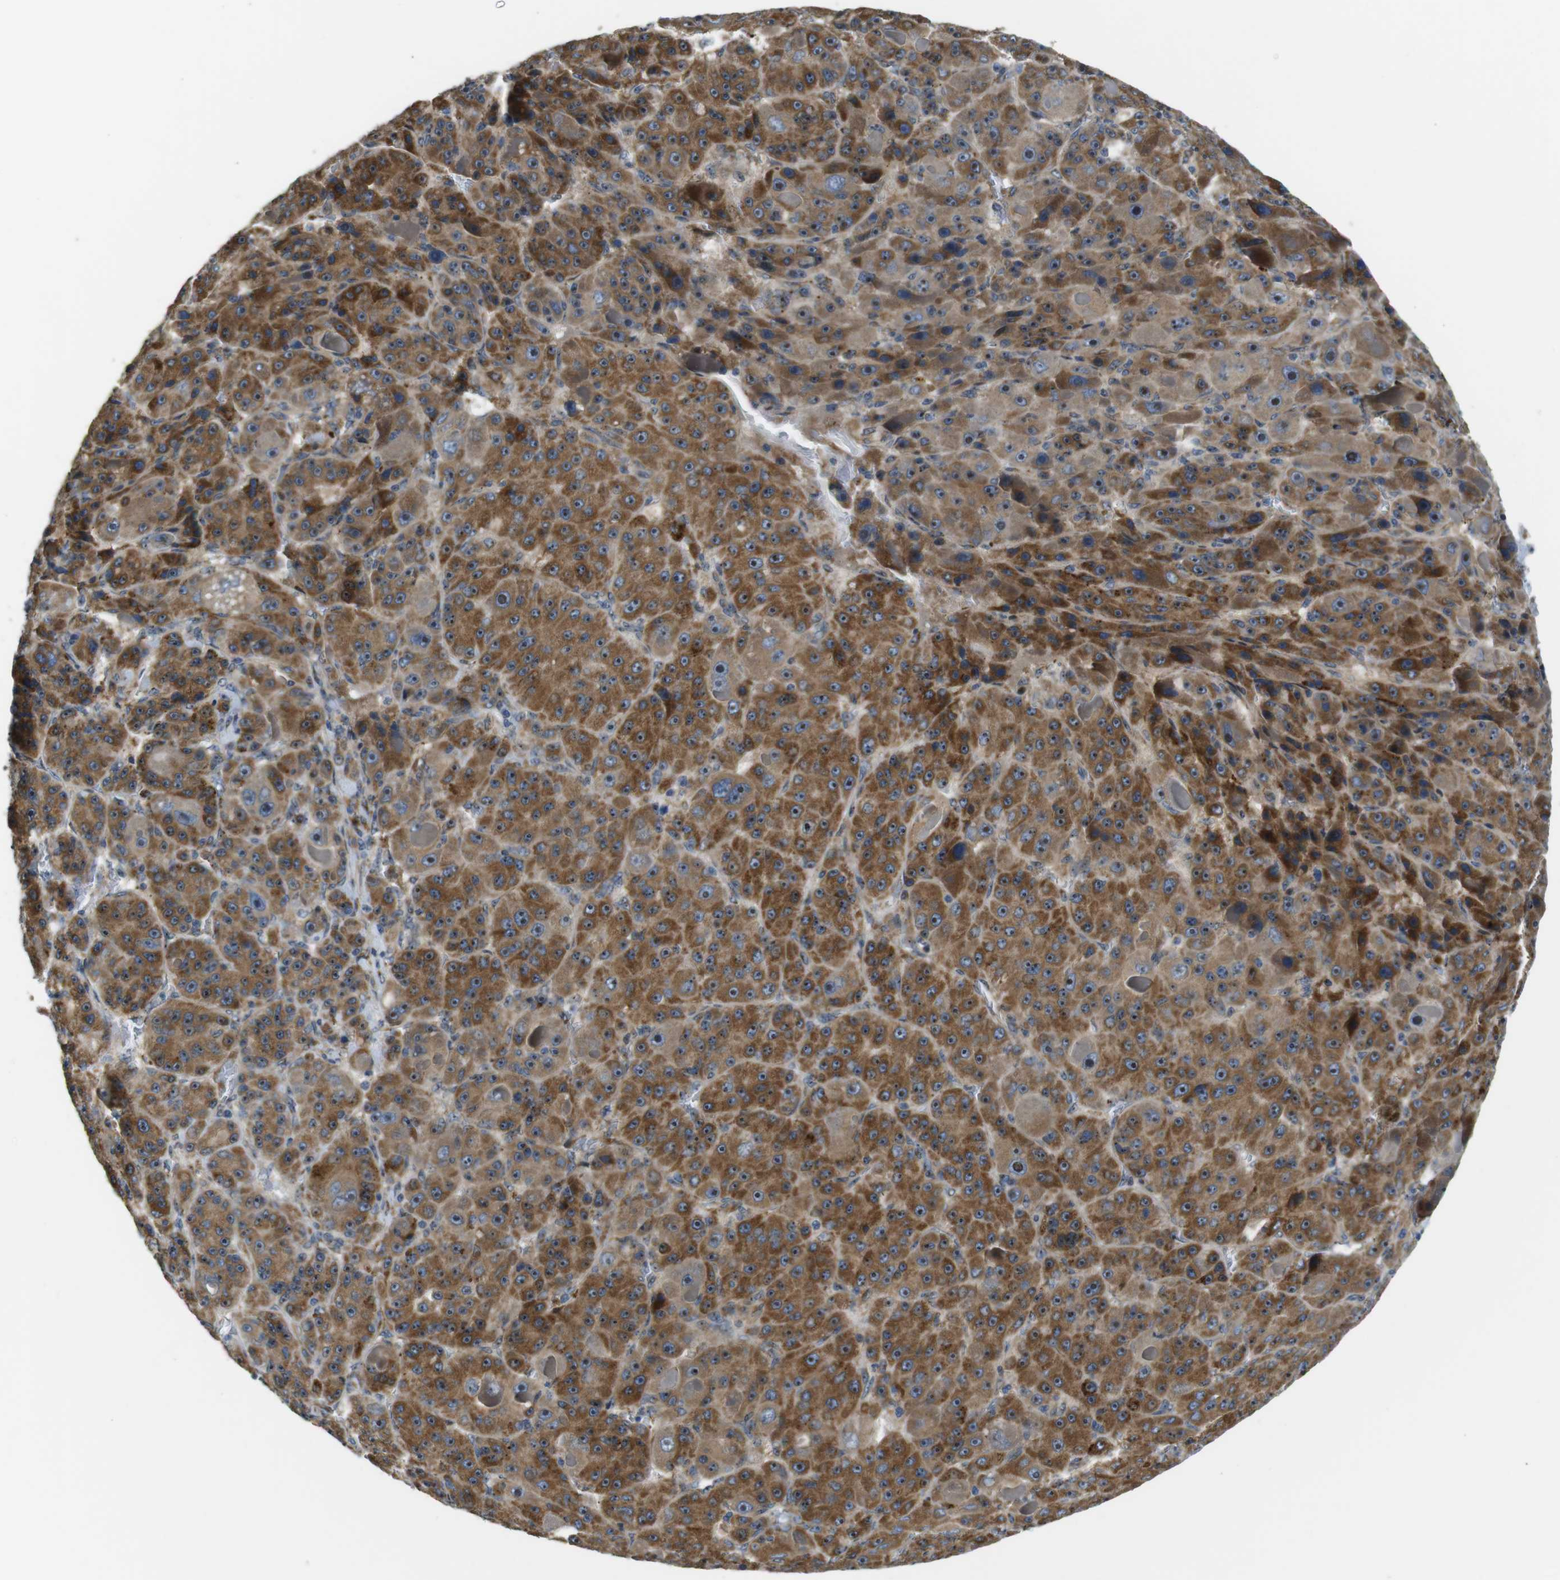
{"staining": {"intensity": "moderate", "quantity": ">75%", "location": "cytoplasmic/membranous,nuclear"}, "tissue": "liver cancer", "cell_type": "Tumor cells", "image_type": "cancer", "snomed": [{"axis": "morphology", "description": "Carcinoma, Hepatocellular, NOS"}, {"axis": "topography", "description": "Liver"}], "caption": "Approximately >75% of tumor cells in liver cancer (hepatocellular carcinoma) exhibit moderate cytoplasmic/membranous and nuclear protein staining as visualized by brown immunohistochemical staining.", "gene": "TMEM143", "patient": {"sex": "male", "age": 76}}